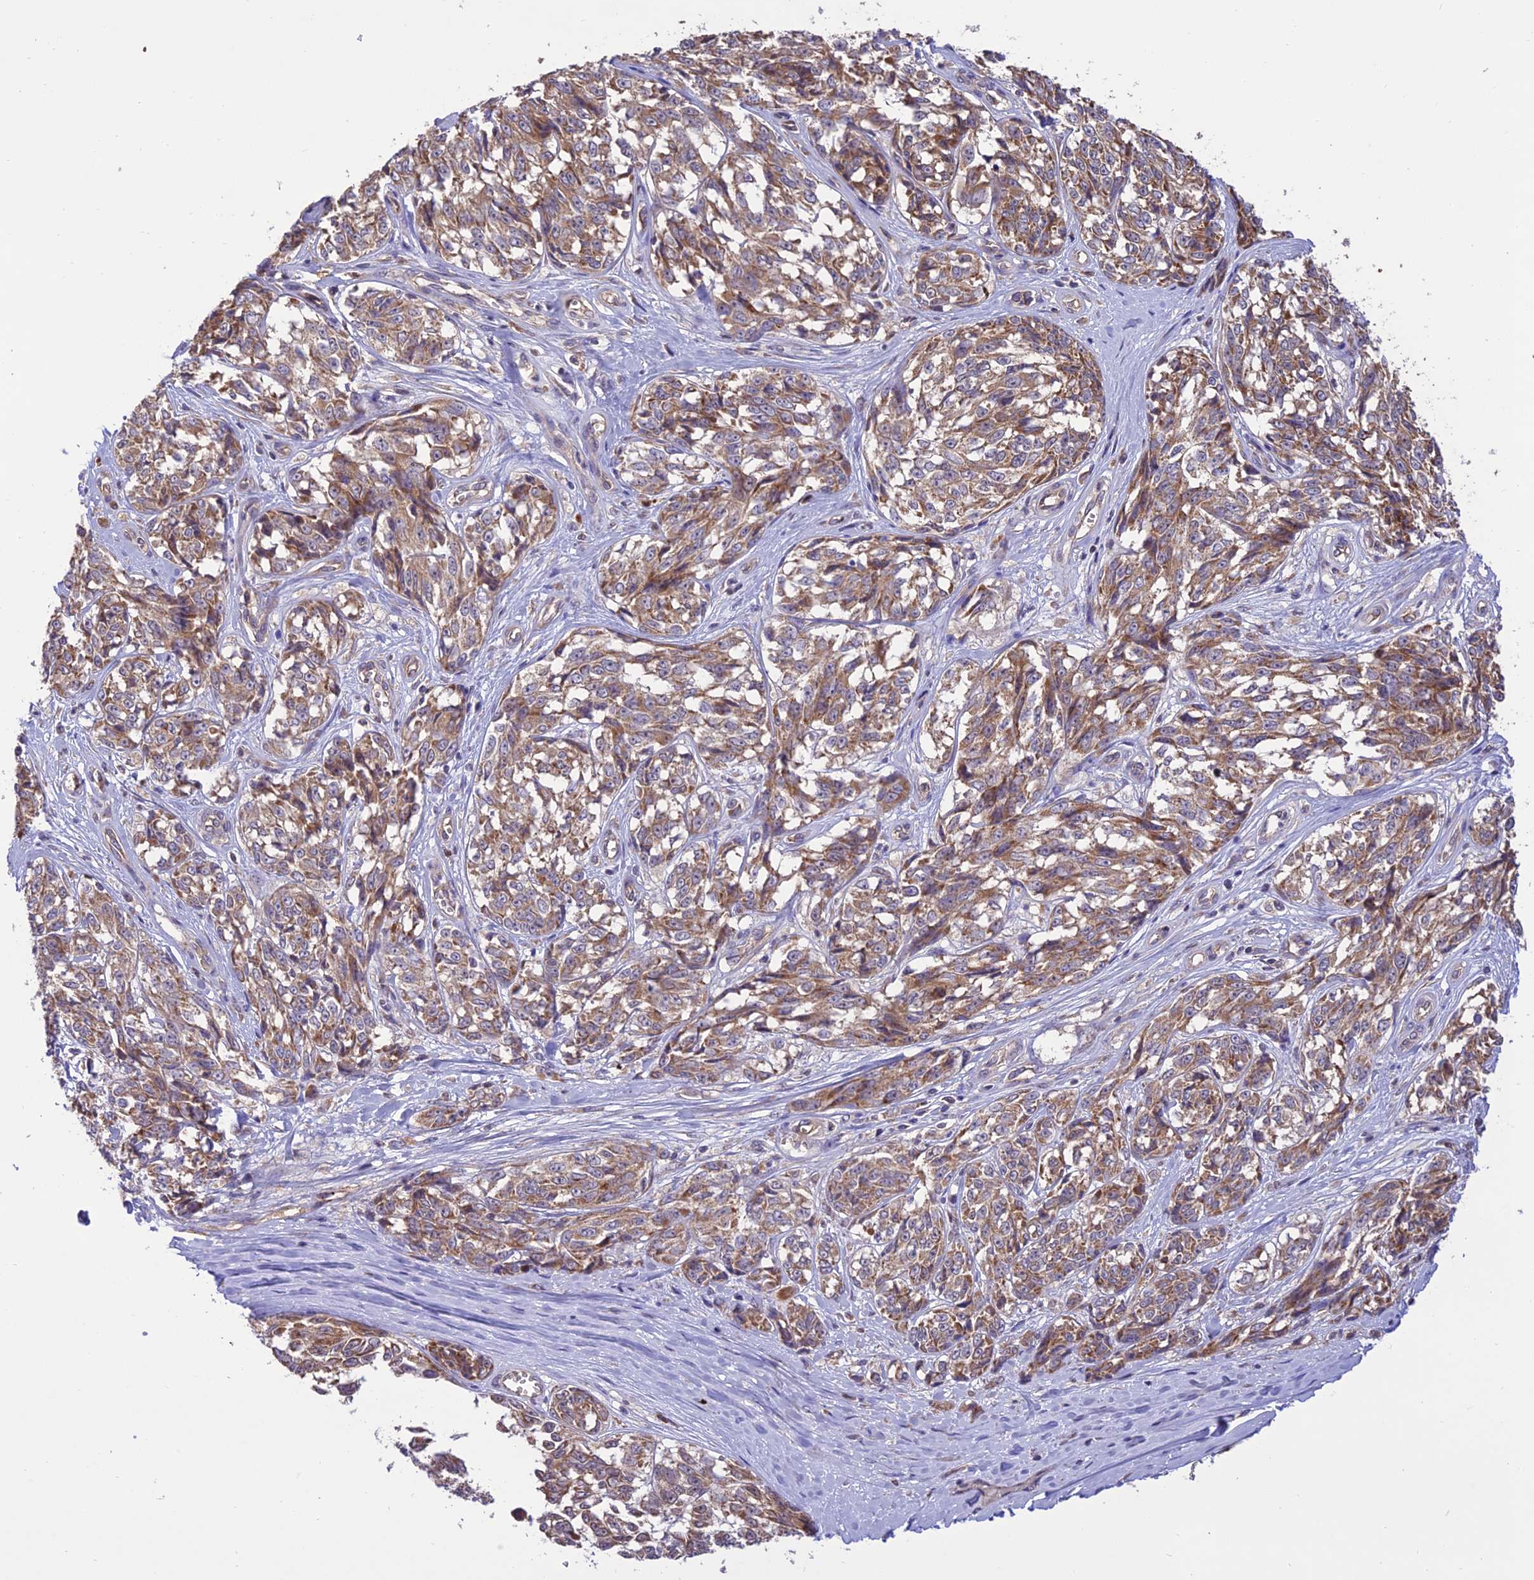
{"staining": {"intensity": "moderate", "quantity": ">75%", "location": "cytoplasmic/membranous"}, "tissue": "melanoma", "cell_type": "Tumor cells", "image_type": "cancer", "snomed": [{"axis": "morphology", "description": "Malignant melanoma, NOS"}, {"axis": "topography", "description": "Skin"}], "caption": "An immunohistochemistry (IHC) micrograph of neoplastic tissue is shown. Protein staining in brown highlights moderate cytoplasmic/membranous positivity in malignant melanoma within tumor cells.", "gene": "NDUFAF1", "patient": {"sex": "female", "age": 64}}